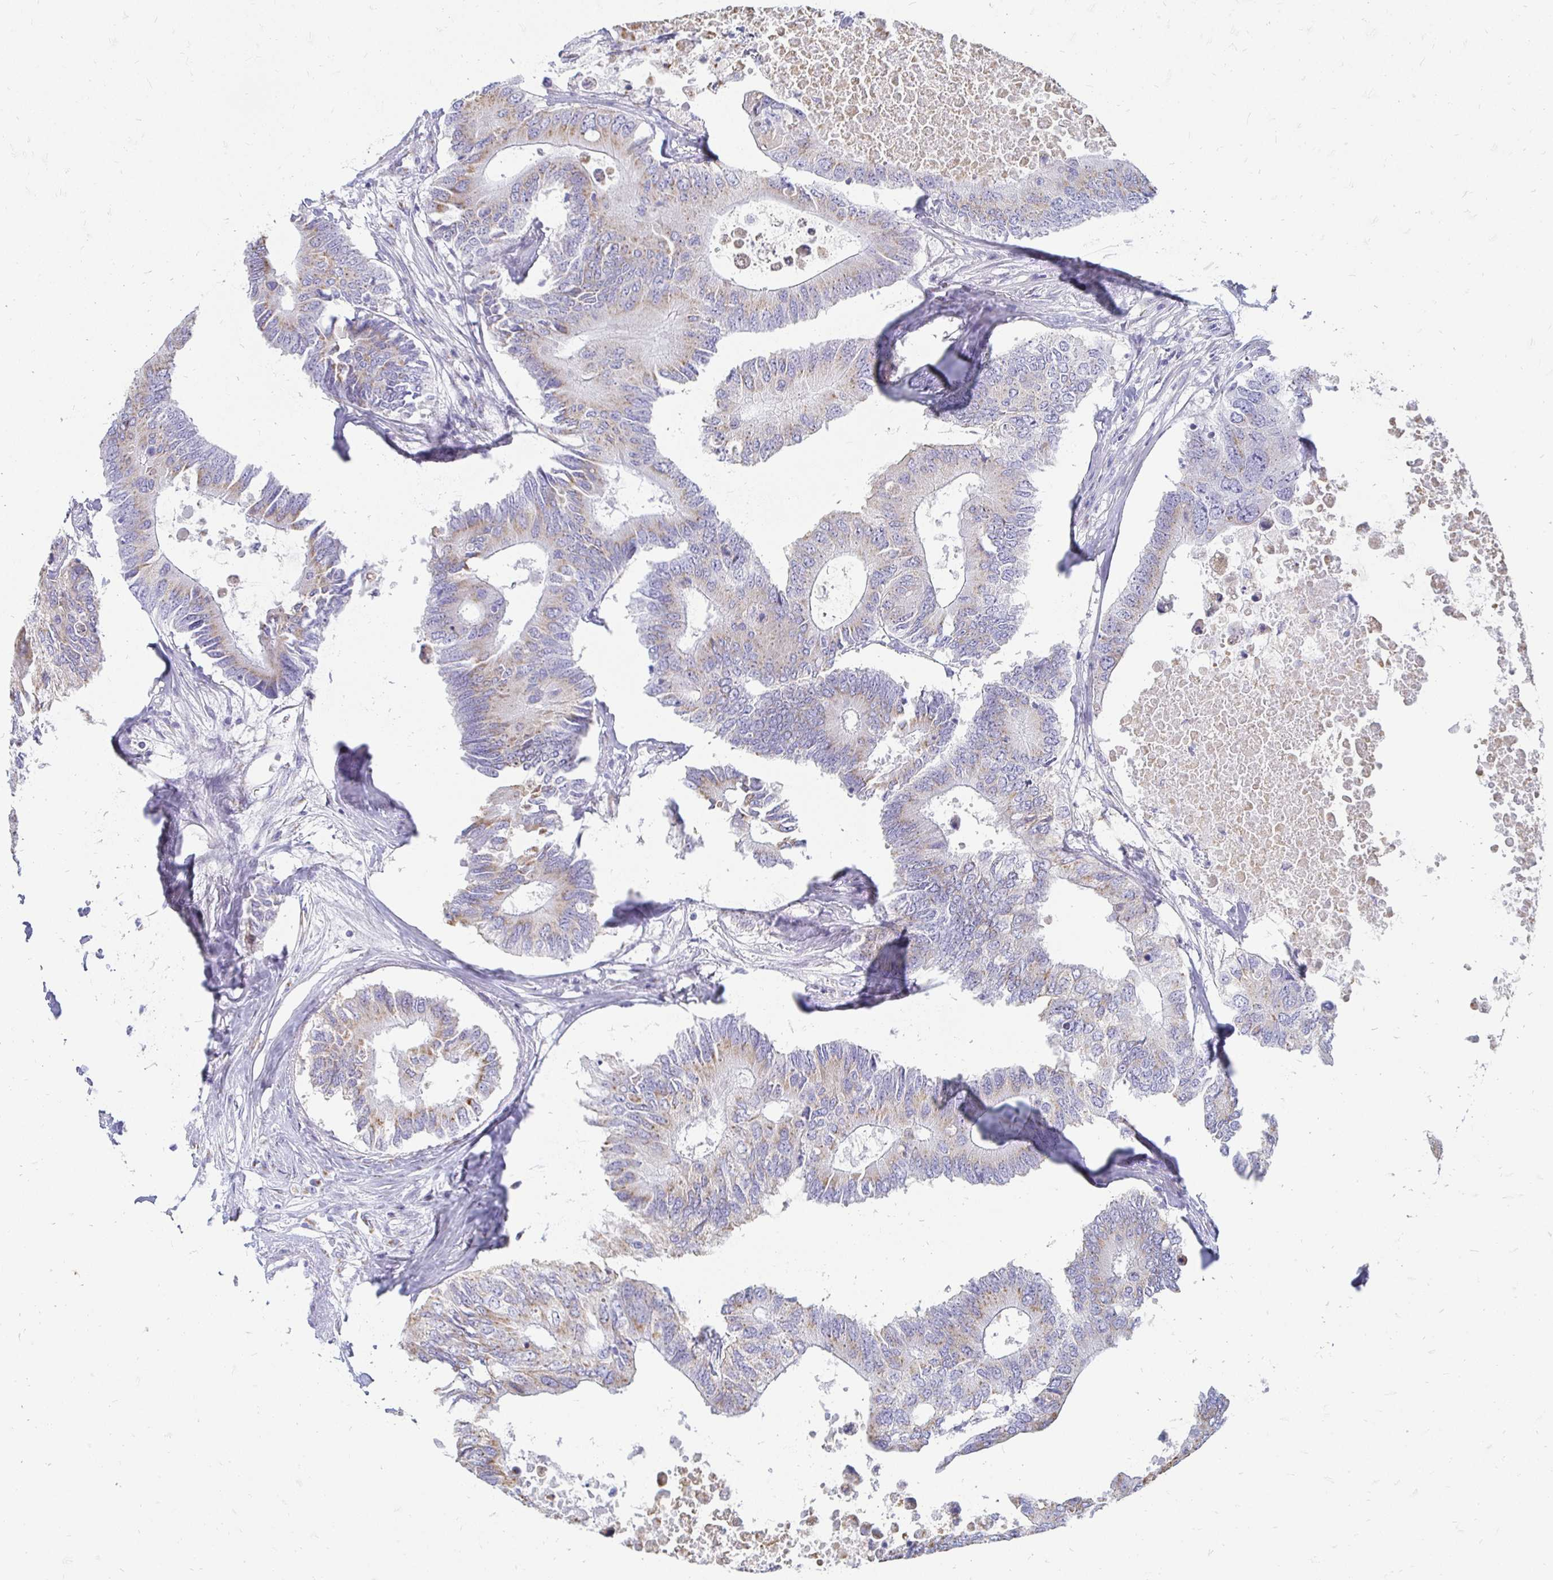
{"staining": {"intensity": "weak", "quantity": "25%-75%", "location": "cytoplasmic/membranous"}, "tissue": "colorectal cancer", "cell_type": "Tumor cells", "image_type": "cancer", "snomed": [{"axis": "morphology", "description": "Adenocarcinoma, NOS"}, {"axis": "topography", "description": "Colon"}], "caption": "Protein expression by immunohistochemistry (IHC) reveals weak cytoplasmic/membranous expression in approximately 25%-75% of tumor cells in colorectal cancer (adenocarcinoma).", "gene": "PAGE4", "patient": {"sex": "male", "age": 71}}